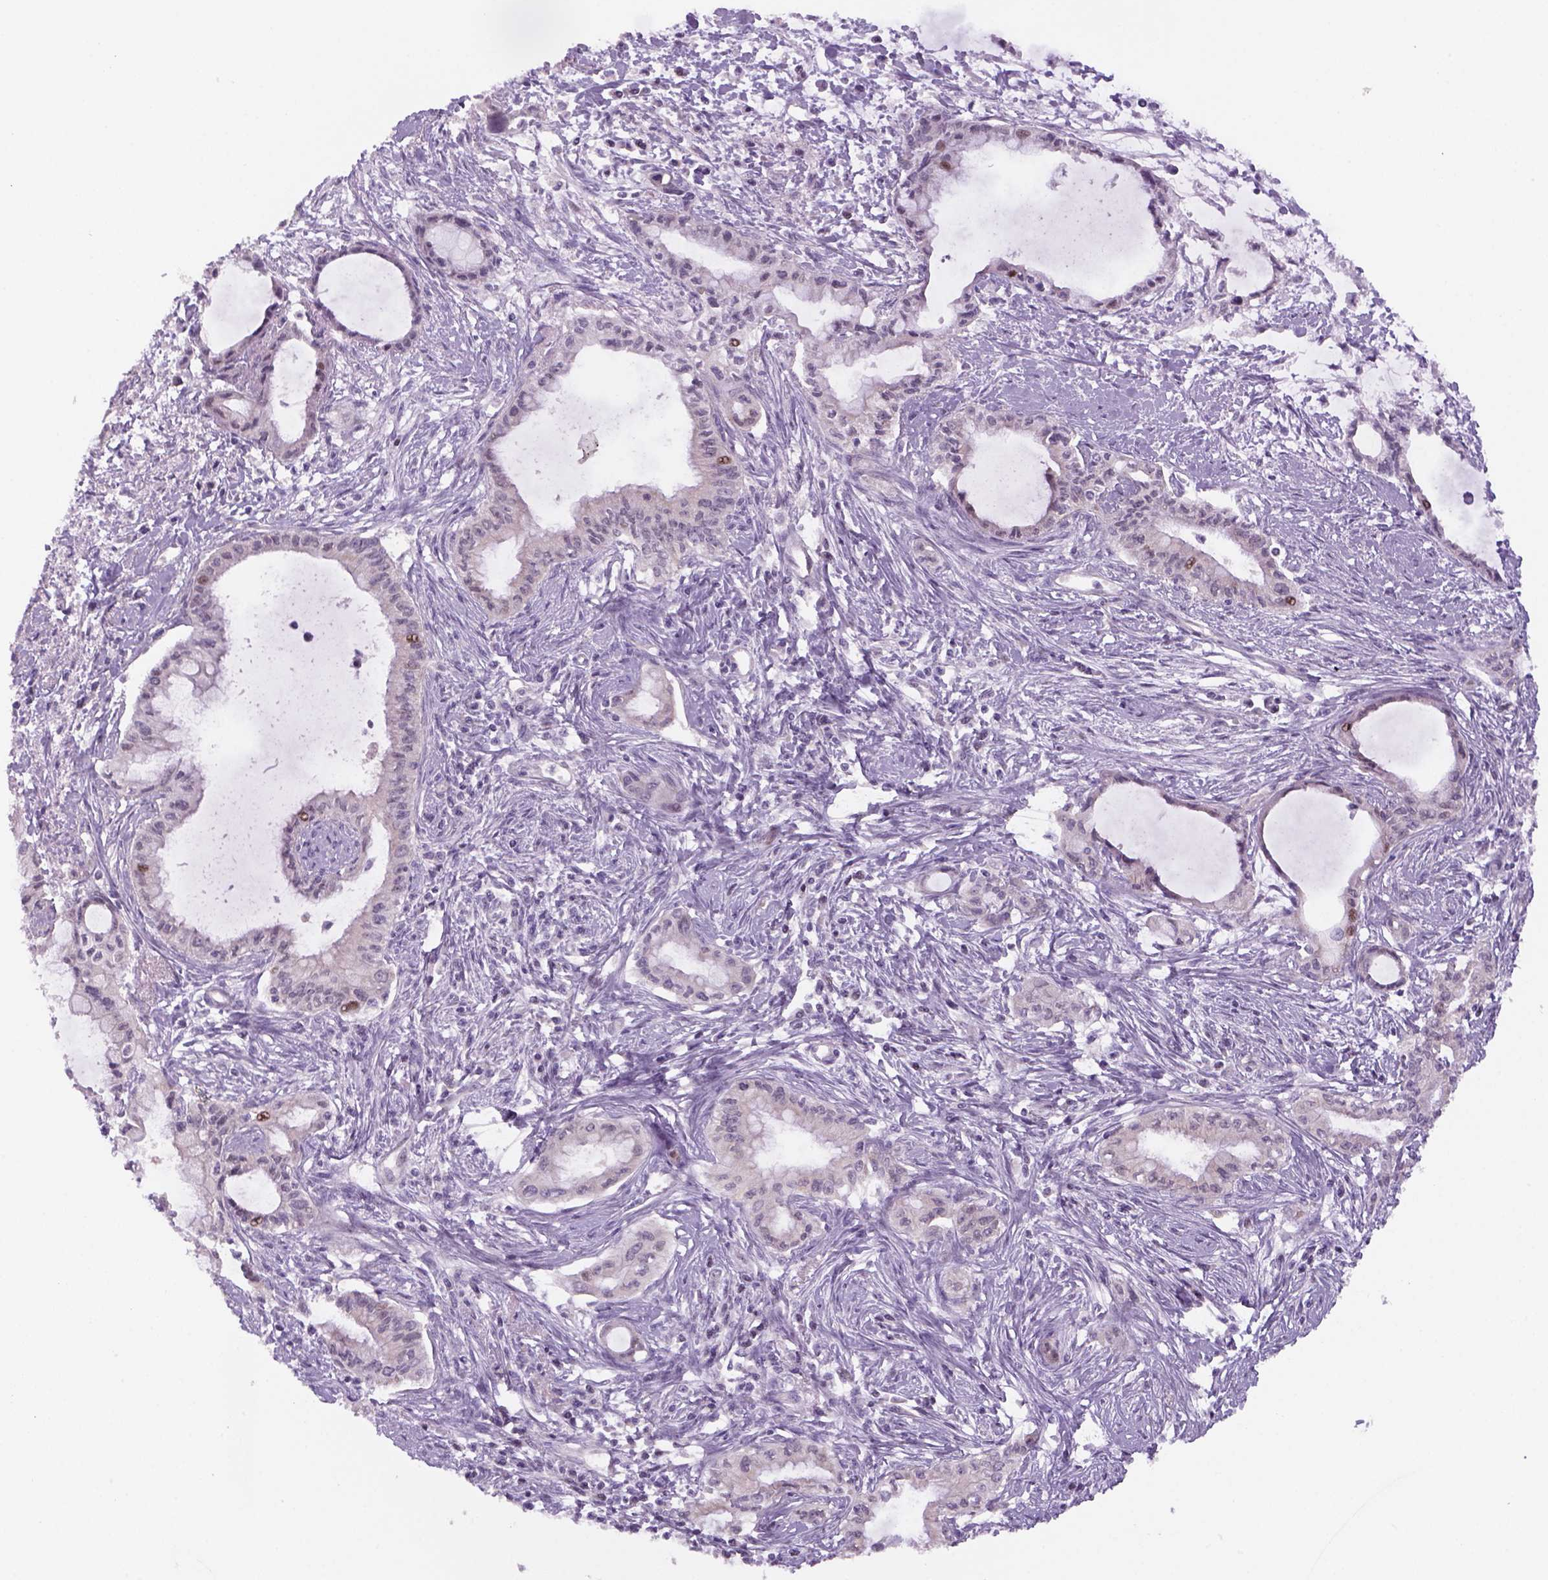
{"staining": {"intensity": "negative", "quantity": "none", "location": "none"}, "tissue": "pancreatic cancer", "cell_type": "Tumor cells", "image_type": "cancer", "snomed": [{"axis": "morphology", "description": "Adenocarcinoma, NOS"}, {"axis": "topography", "description": "Pancreas"}], "caption": "Pancreatic adenocarcinoma stained for a protein using IHC shows no positivity tumor cells.", "gene": "ADGRV1", "patient": {"sex": "male", "age": 48}}